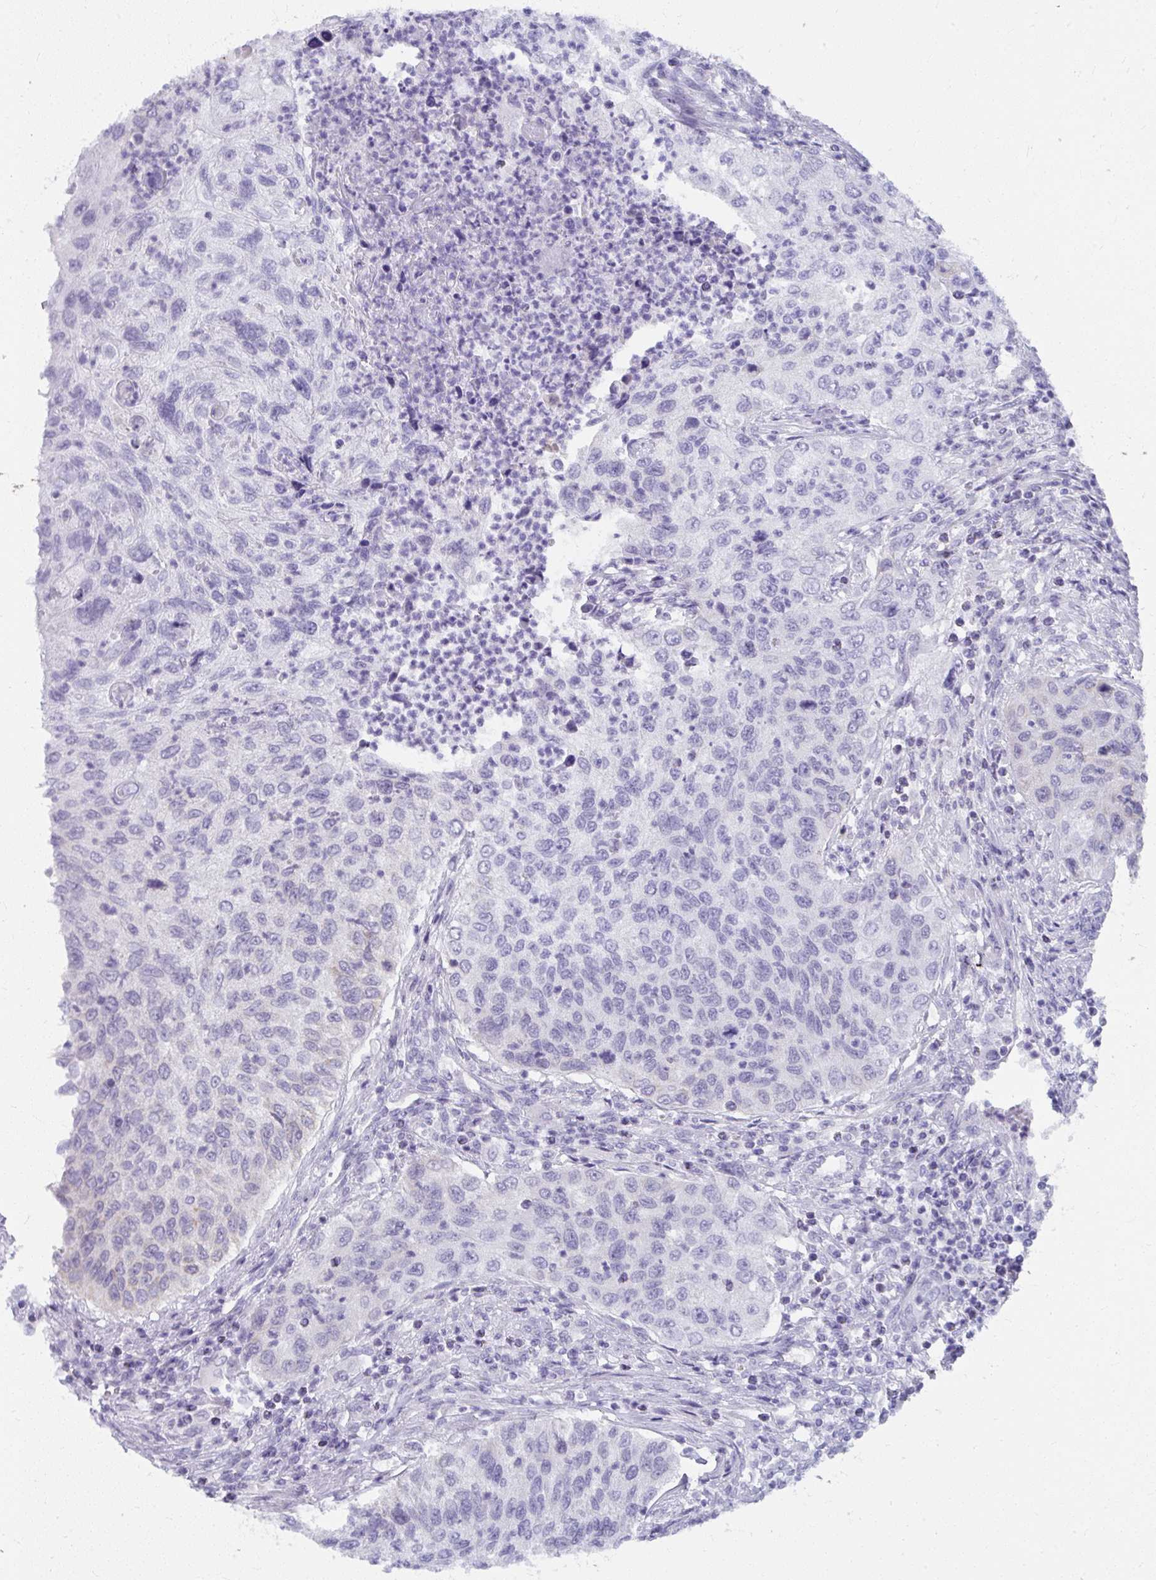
{"staining": {"intensity": "negative", "quantity": "none", "location": "none"}, "tissue": "urothelial cancer", "cell_type": "Tumor cells", "image_type": "cancer", "snomed": [{"axis": "morphology", "description": "Urothelial carcinoma, High grade"}, {"axis": "topography", "description": "Urinary bladder"}], "caption": "This histopathology image is of urothelial carcinoma (high-grade) stained with IHC to label a protein in brown with the nuclei are counter-stained blue. There is no staining in tumor cells.", "gene": "UGT3A2", "patient": {"sex": "female", "age": 60}}